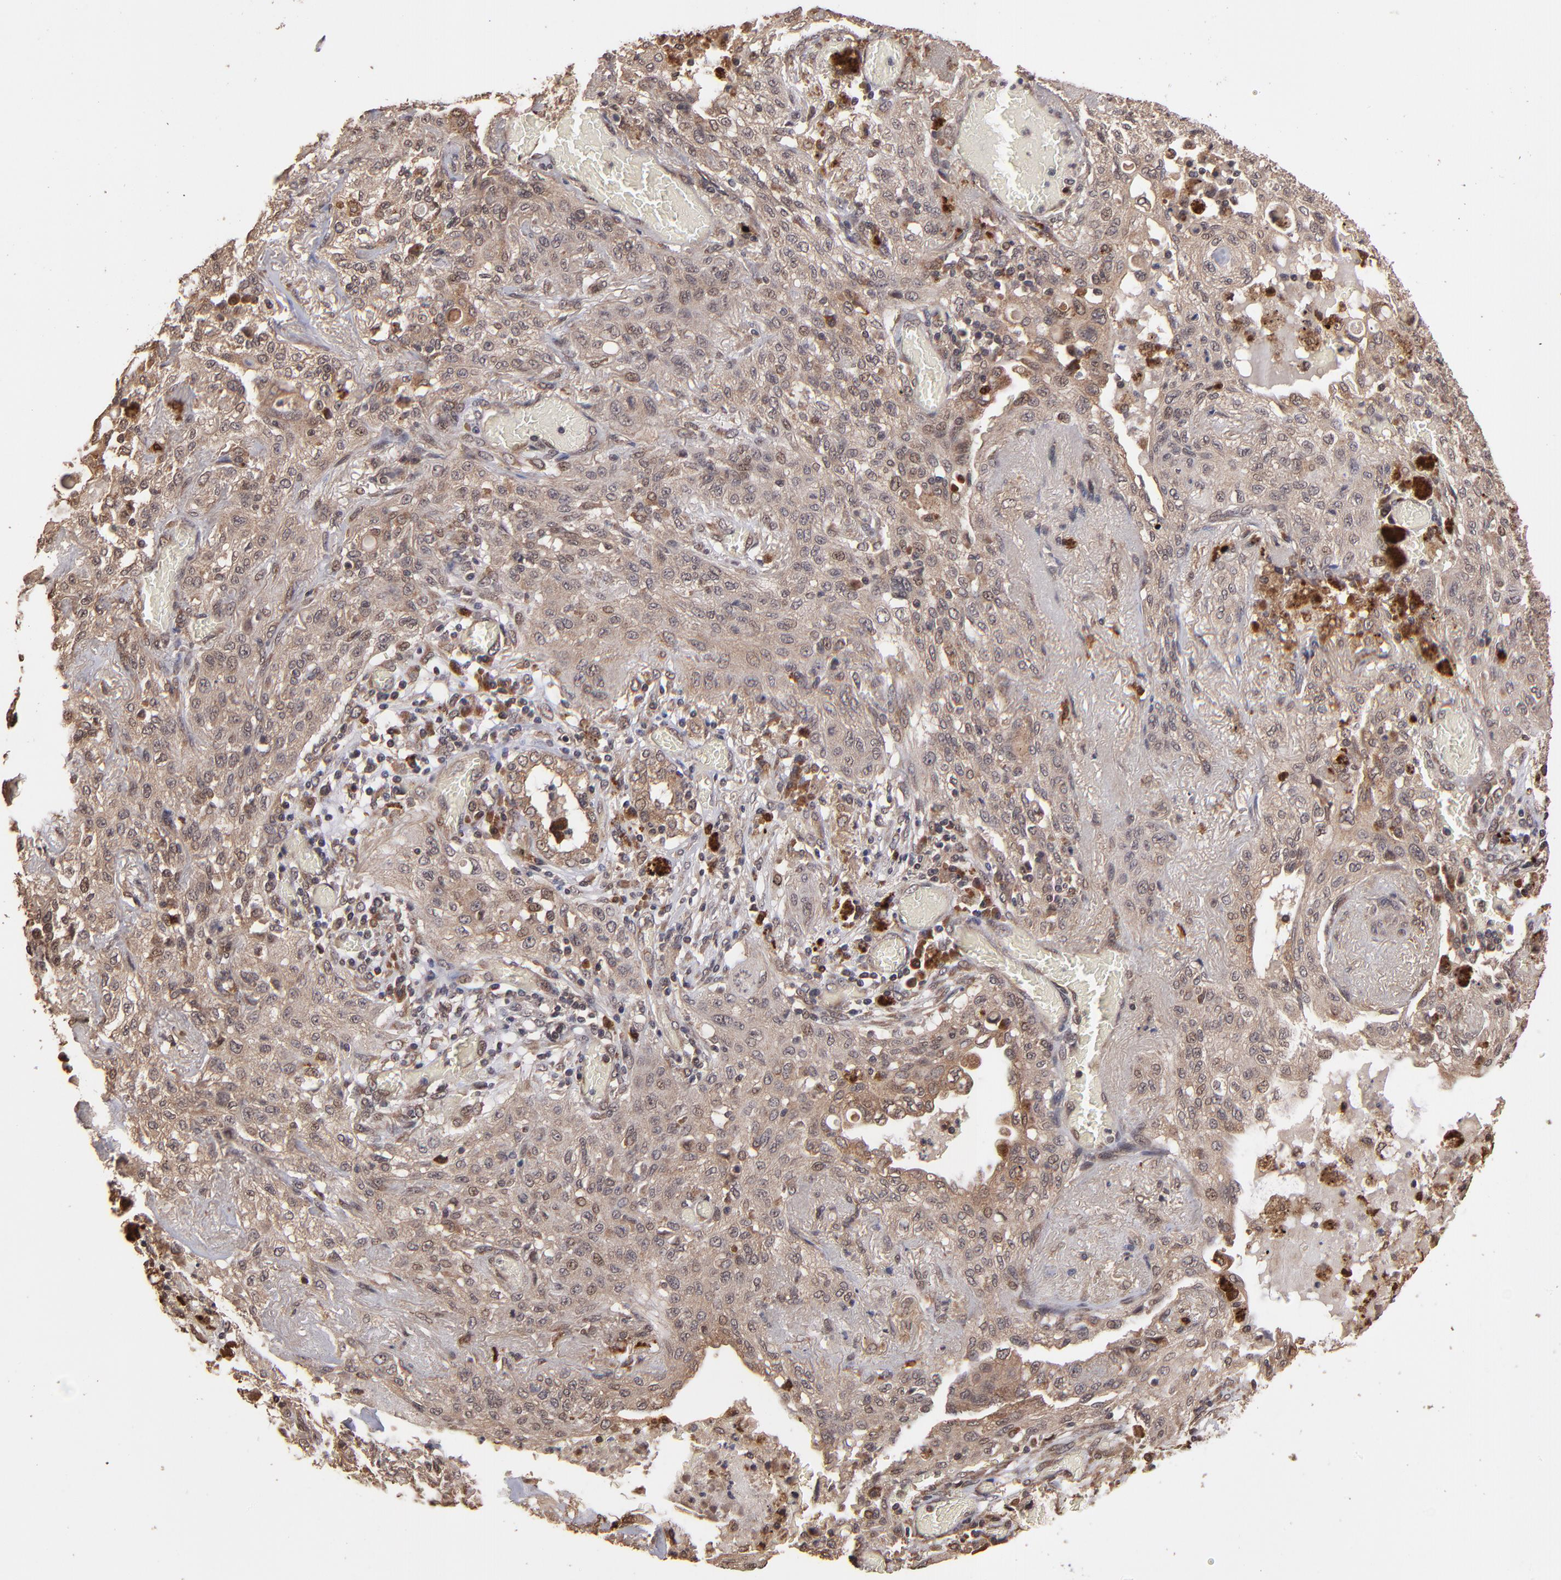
{"staining": {"intensity": "weak", "quantity": "25%-75%", "location": "cytoplasmic/membranous"}, "tissue": "lung cancer", "cell_type": "Tumor cells", "image_type": "cancer", "snomed": [{"axis": "morphology", "description": "Squamous cell carcinoma, NOS"}, {"axis": "topography", "description": "Lung"}], "caption": "Lung cancer (squamous cell carcinoma) stained for a protein (brown) shows weak cytoplasmic/membranous positive expression in approximately 25%-75% of tumor cells.", "gene": "NFE2L2", "patient": {"sex": "female", "age": 47}}